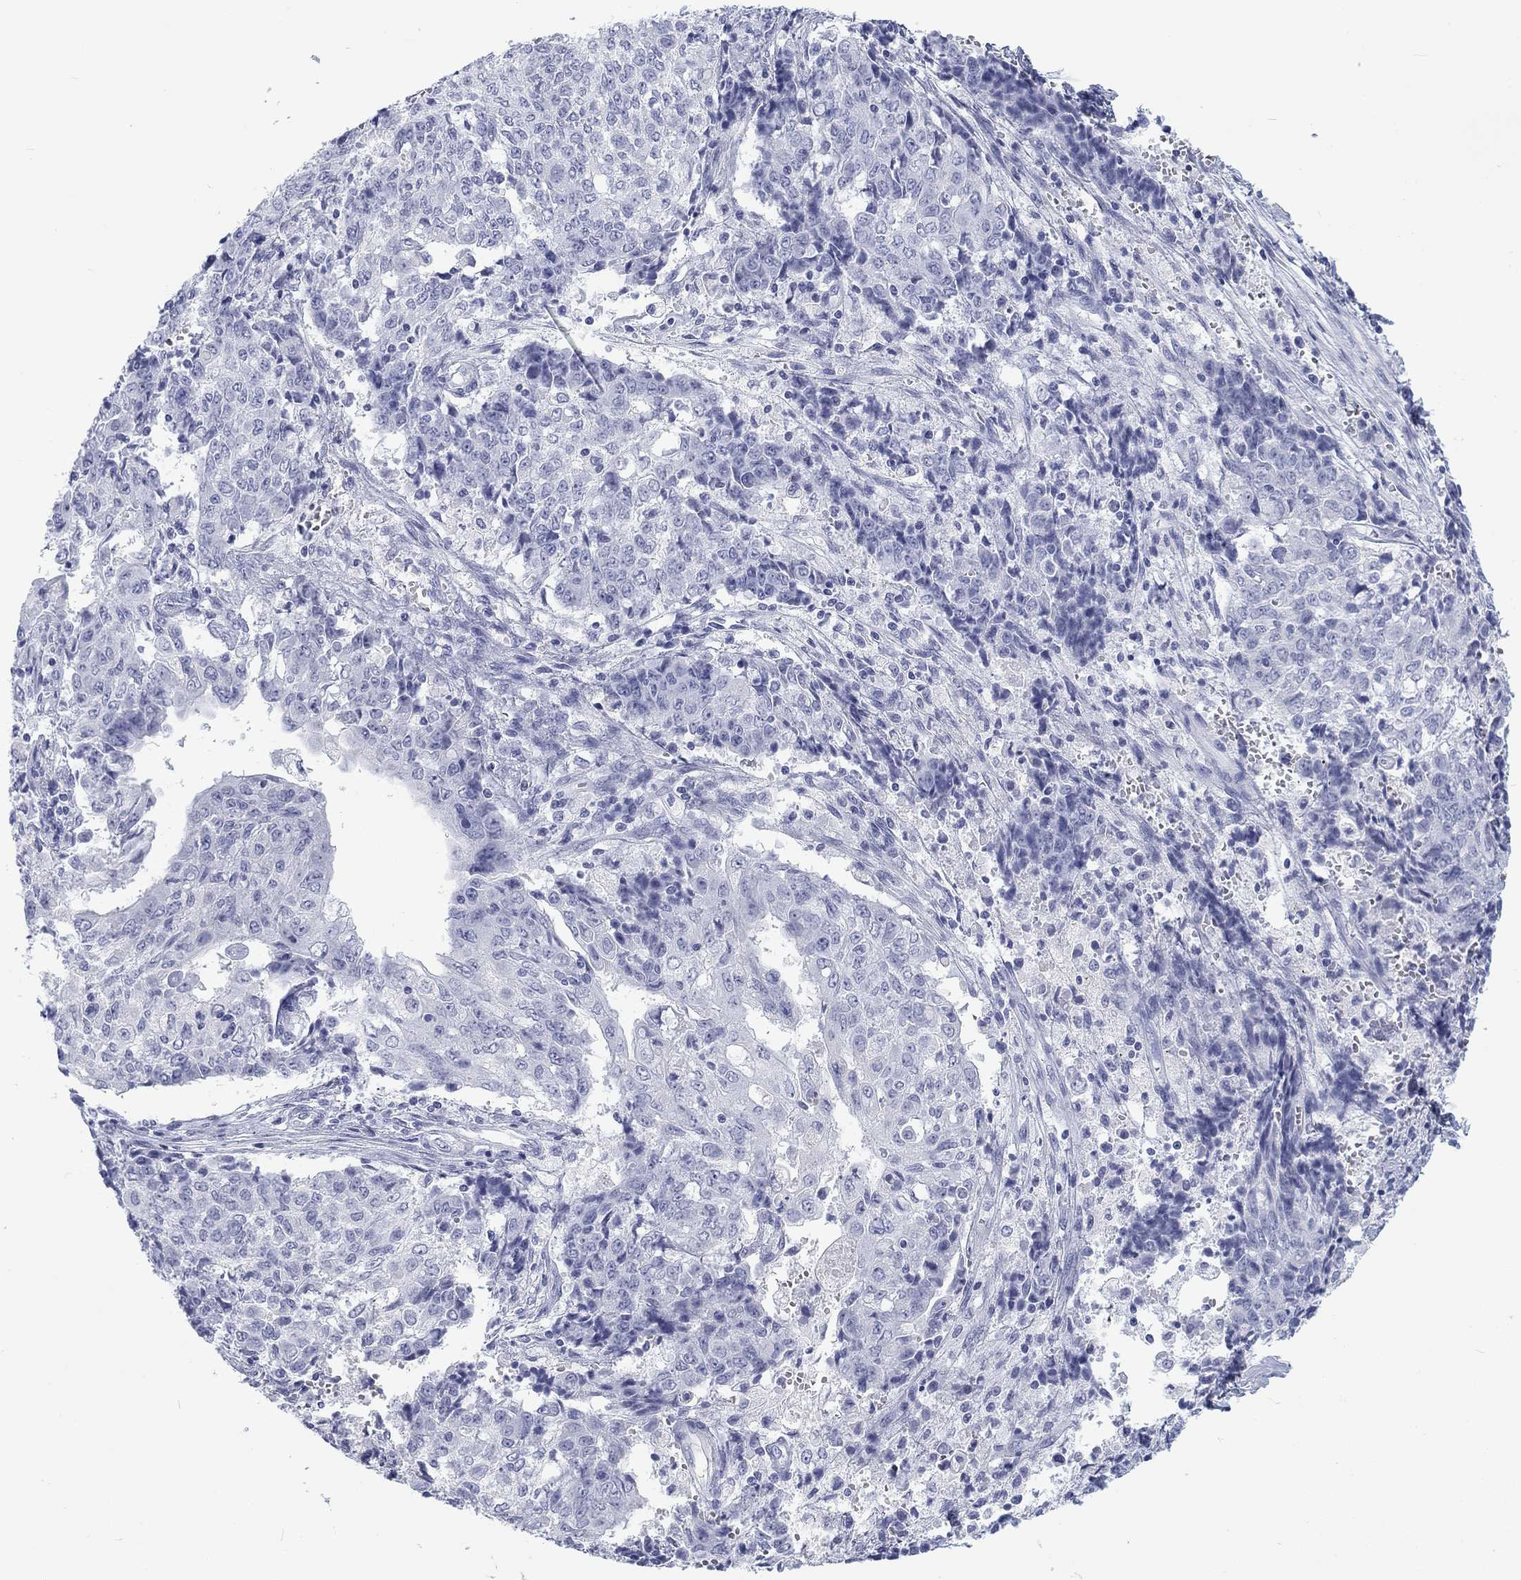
{"staining": {"intensity": "negative", "quantity": "none", "location": "none"}, "tissue": "ovarian cancer", "cell_type": "Tumor cells", "image_type": "cancer", "snomed": [{"axis": "morphology", "description": "Carcinoma, endometroid"}, {"axis": "topography", "description": "Ovary"}], "caption": "Tumor cells are negative for brown protein staining in ovarian endometroid carcinoma.", "gene": "CALB1", "patient": {"sex": "female", "age": 42}}